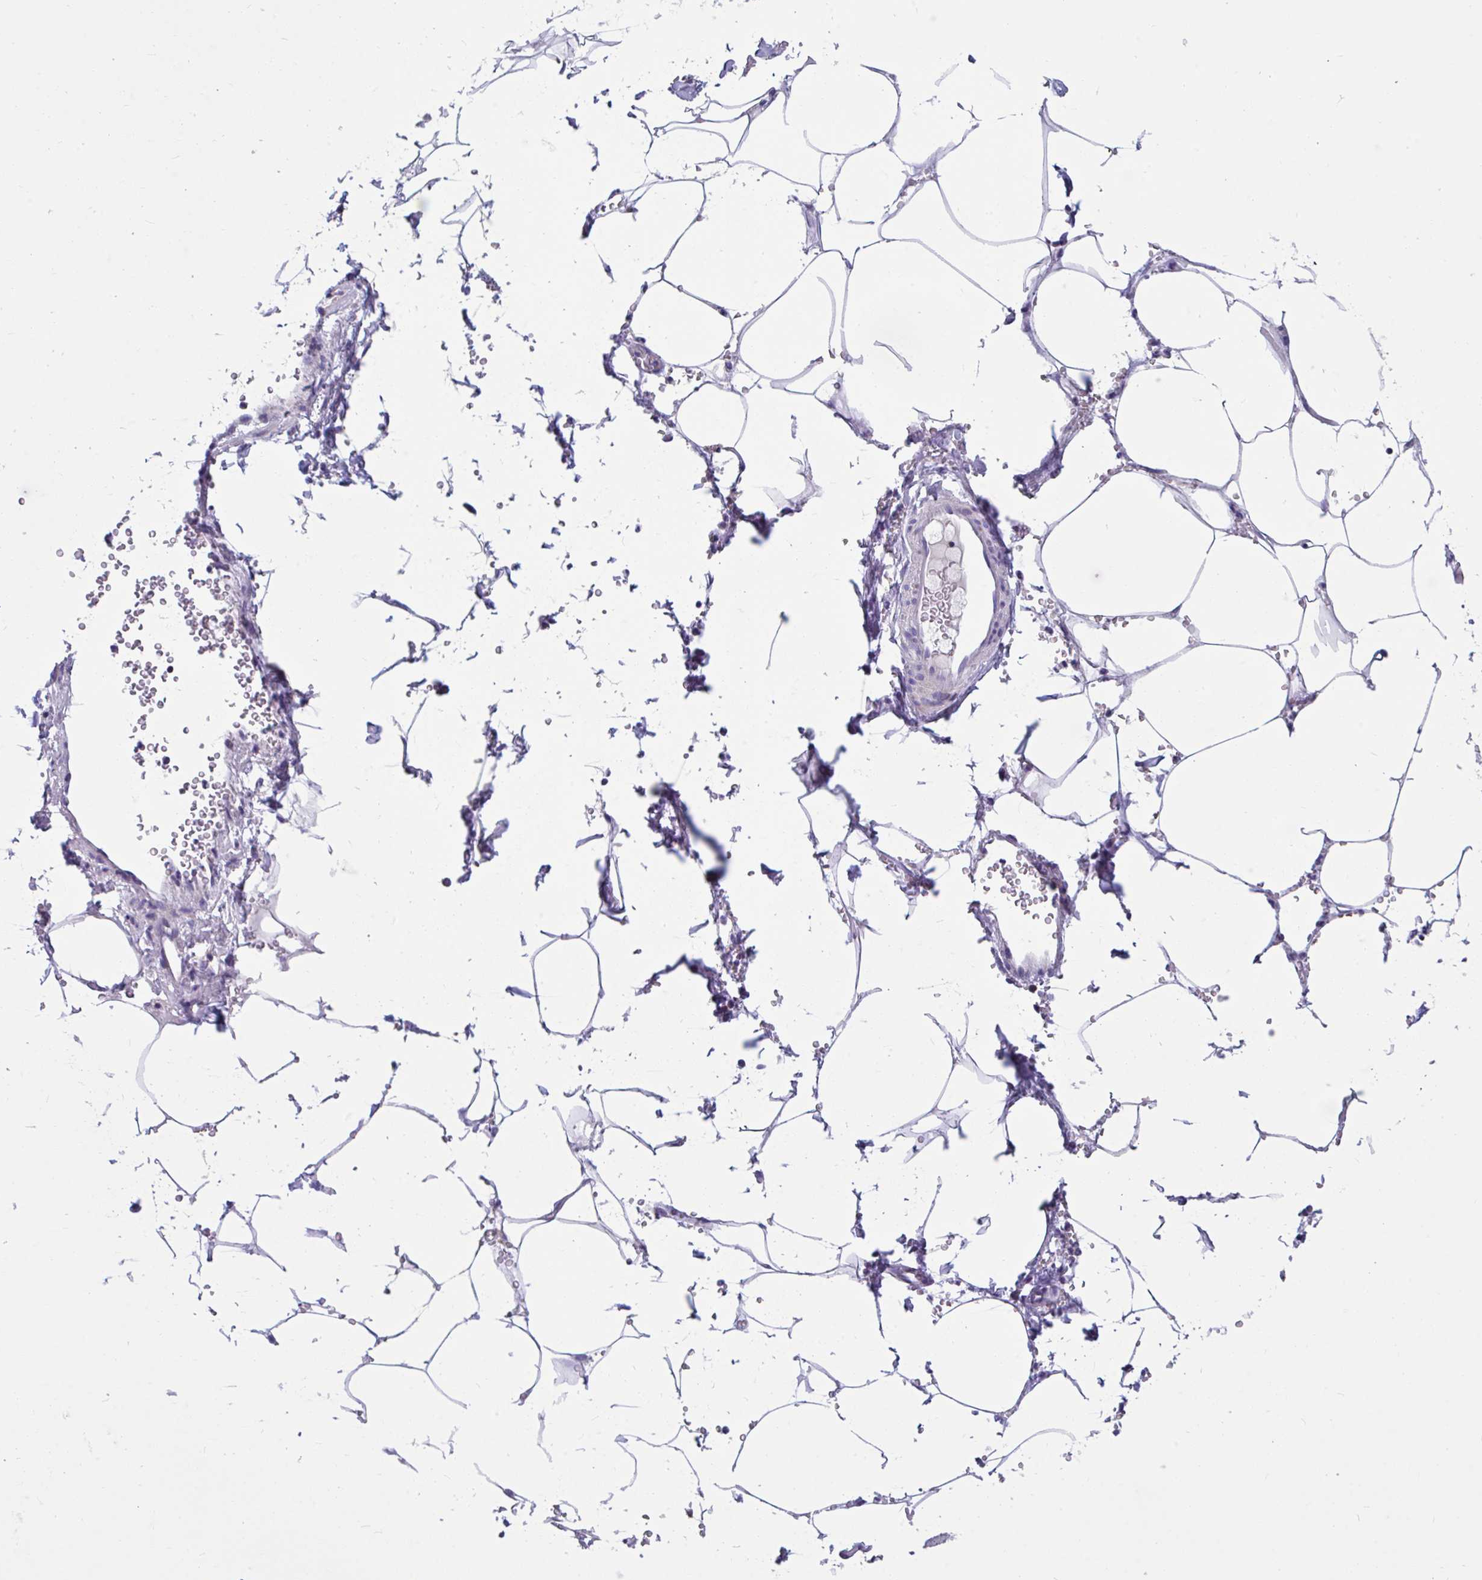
{"staining": {"intensity": "negative", "quantity": "none", "location": "none"}, "tissue": "adipose tissue", "cell_type": "Adipocytes", "image_type": "normal", "snomed": [{"axis": "morphology", "description": "Normal tissue, NOS"}, {"axis": "topography", "description": "Urinary bladder"}, {"axis": "topography", "description": "Peripheral nerve tissue"}], "caption": "DAB immunohistochemical staining of unremarkable human adipose tissue demonstrates no significant positivity in adipocytes.", "gene": "OR13A1", "patient": {"sex": "male", "age": 55}}